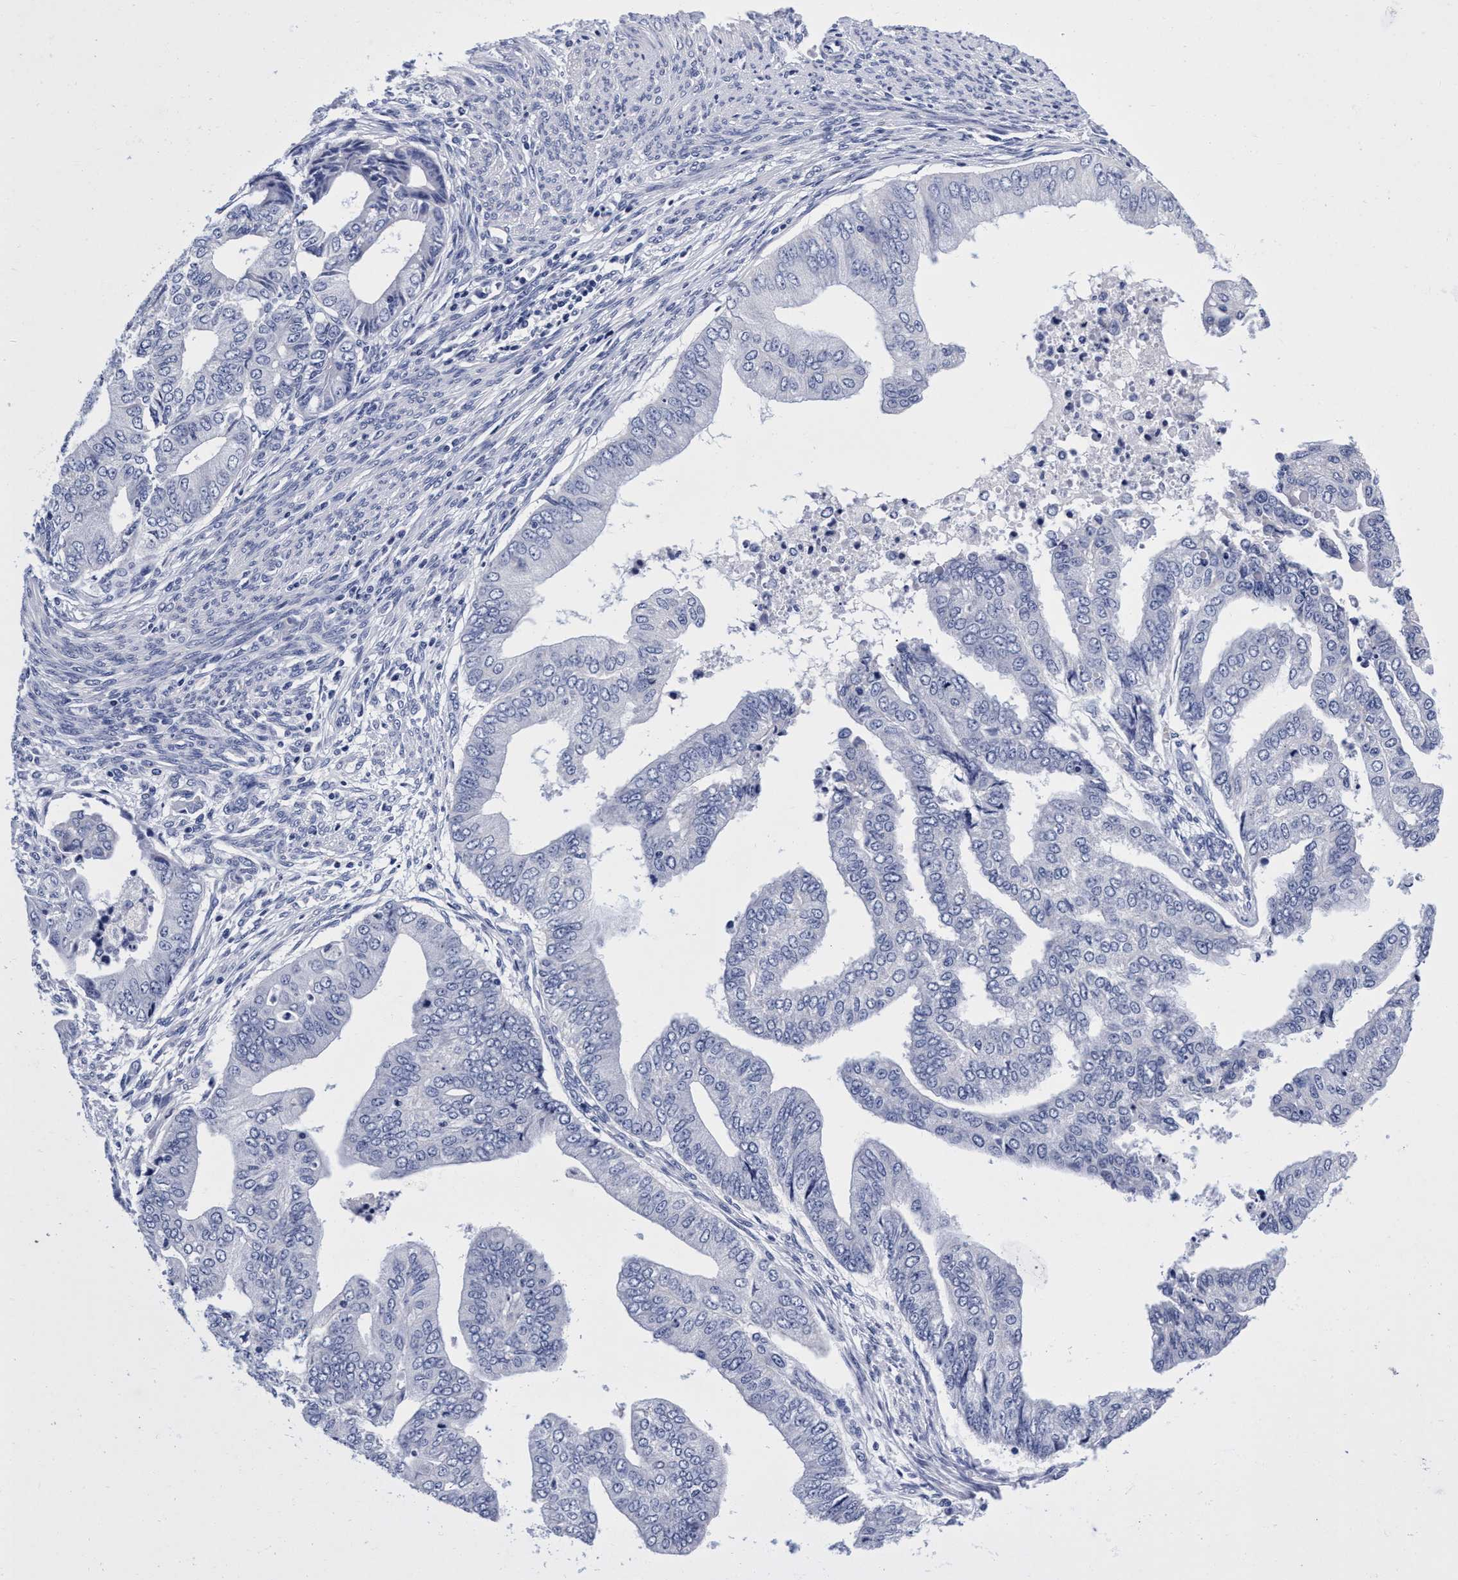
{"staining": {"intensity": "negative", "quantity": "none", "location": "none"}, "tissue": "endometrial cancer", "cell_type": "Tumor cells", "image_type": "cancer", "snomed": [{"axis": "morphology", "description": "Polyp, NOS"}, {"axis": "morphology", "description": "Adenocarcinoma, NOS"}, {"axis": "morphology", "description": "Adenoma, NOS"}, {"axis": "topography", "description": "Endometrium"}], "caption": "Protein analysis of endometrial cancer (adenoma) shows no significant staining in tumor cells.", "gene": "PLPPR1", "patient": {"sex": "female", "age": 79}}